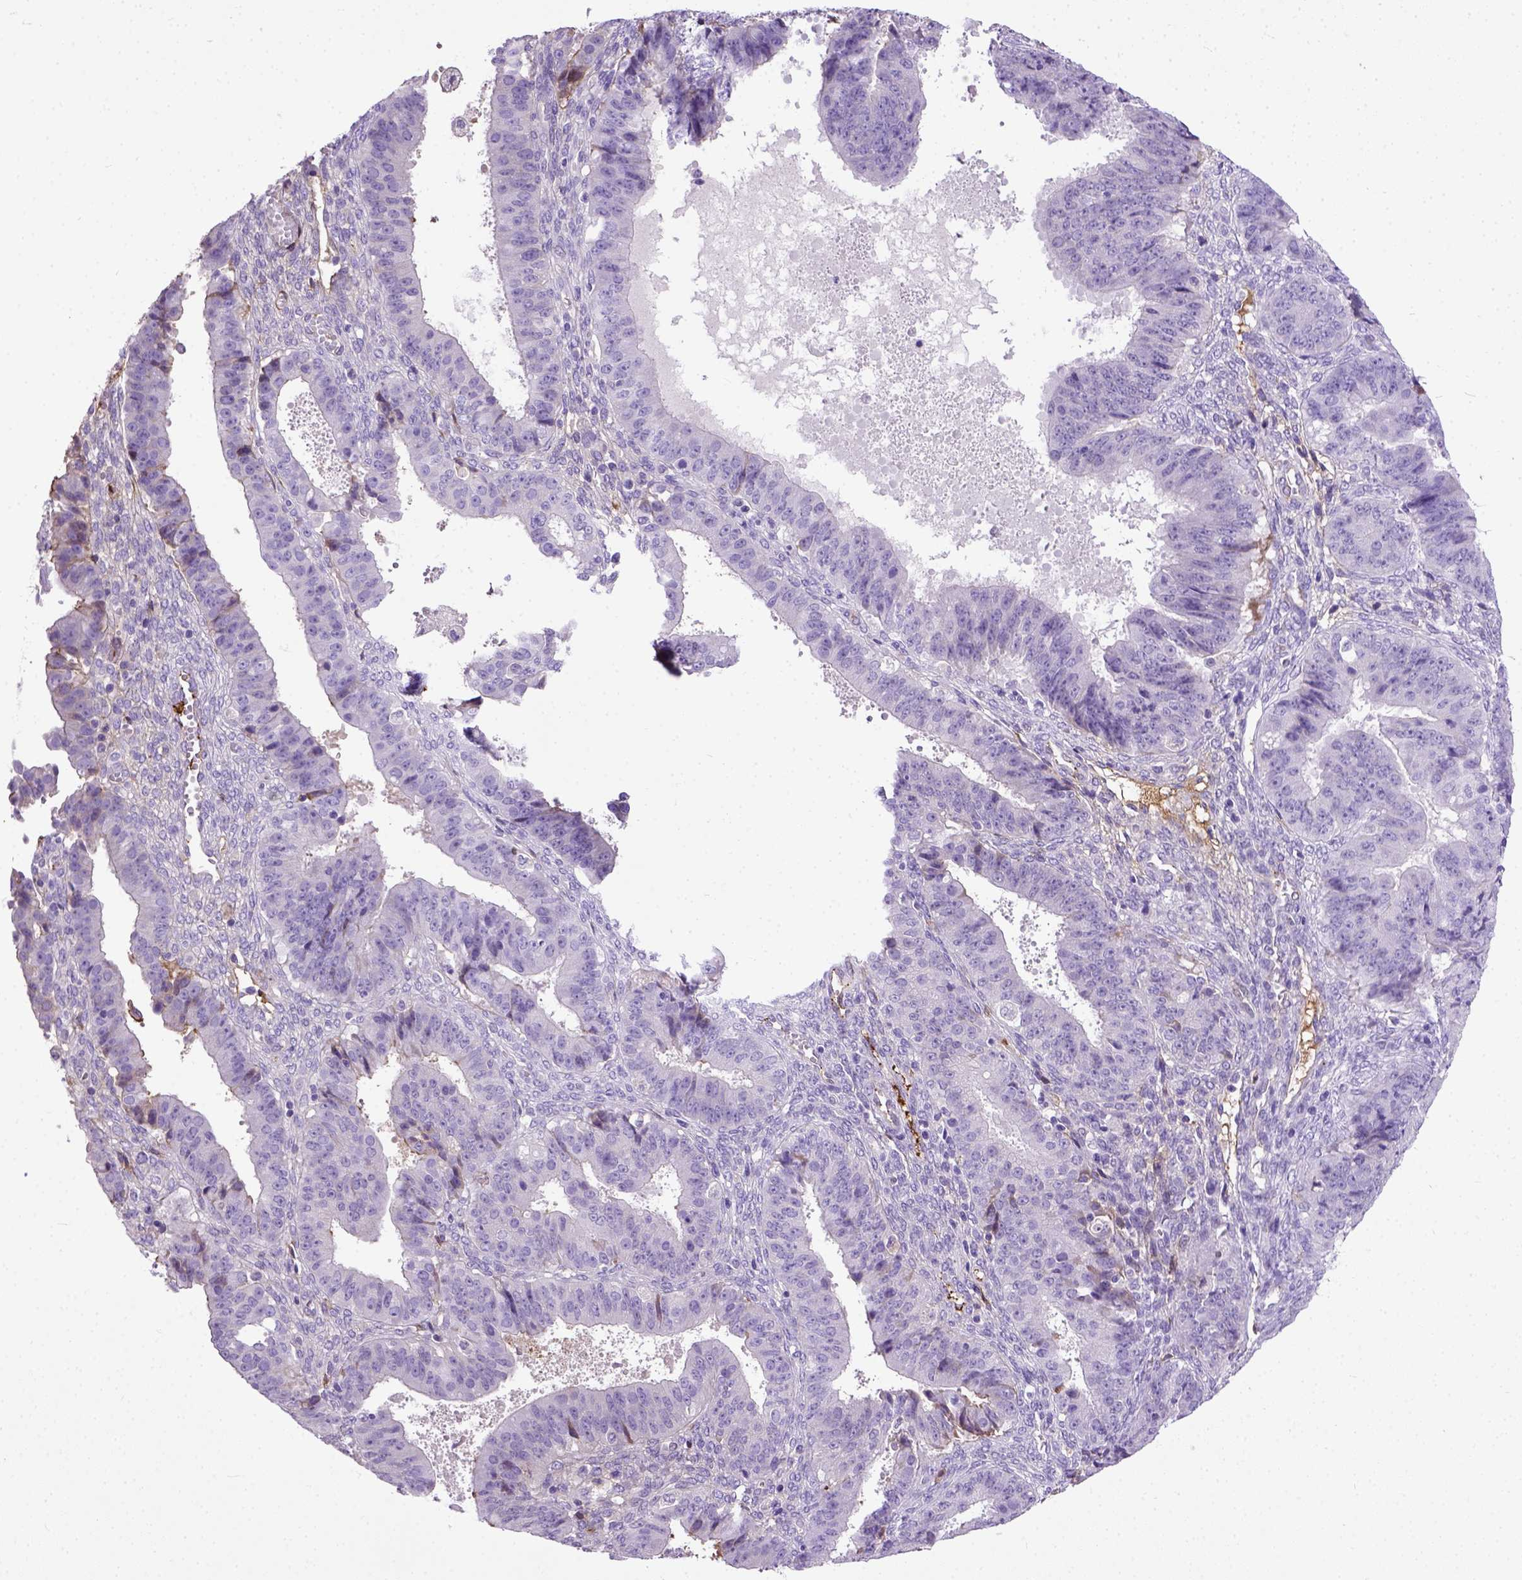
{"staining": {"intensity": "negative", "quantity": "none", "location": "none"}, "tissue": "ovarian cancer", "cell_type": "Tumor cells", "image_type": "cancer", "snomed": [{"axis": "morphology", "description": "Carcinoma, endometroid"}, {"axis": "topography", "description": "Ovary"}], "caption": "Tumor cells show no significant staining in ovarian endometroid carcinoma.", "gene": "ADAMTS8", "patient": {"sex": "female", "age": 42}}